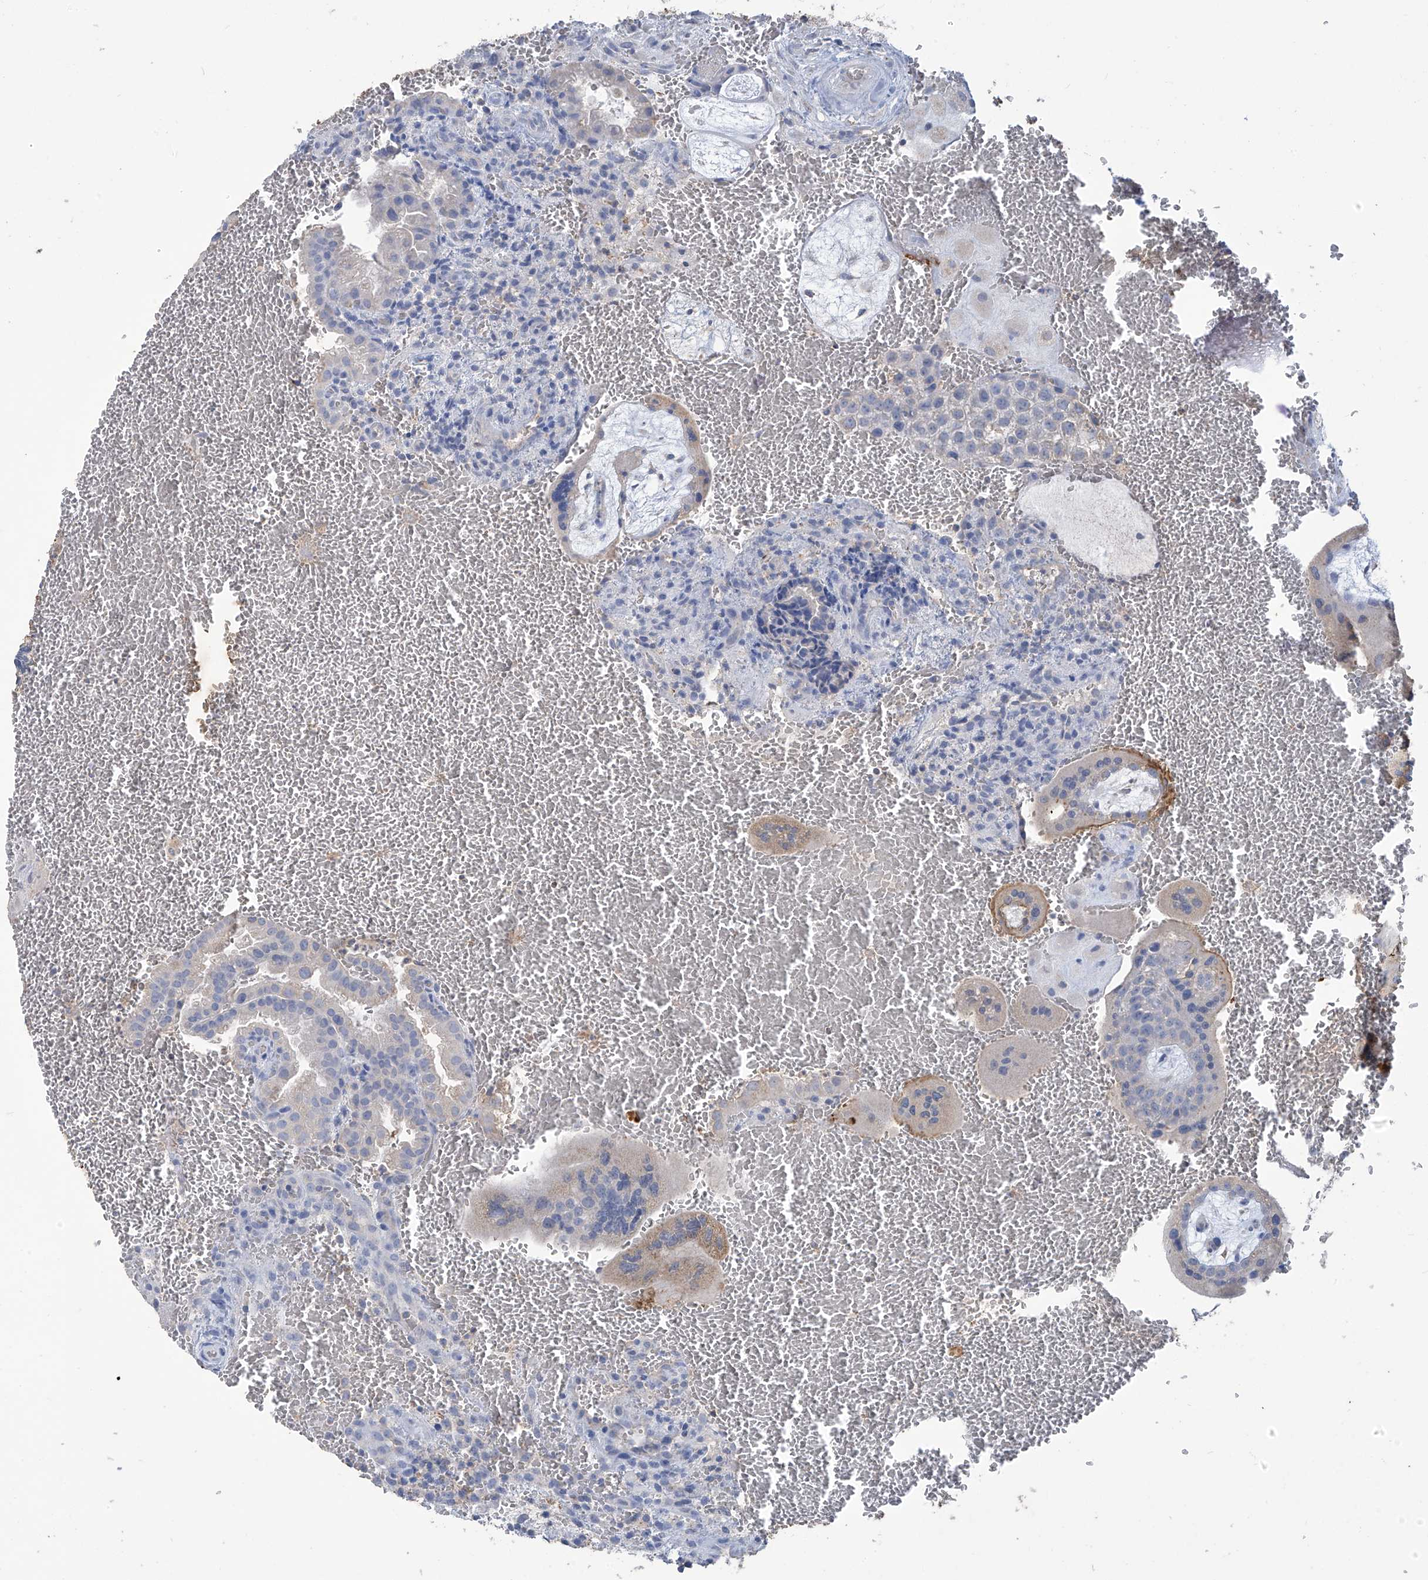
{"staining": {"intensity": "negative", "quantity": "none", "location": "none"}, "tissue": "placenta", "cell_type": "Decidual cells", "image_type": "normal", "snomed": [{"axis": "morphology", "description": "Normal tissue, NOS"}, {"axis": "topography", "description": "Placenta"}], "caption": "There is no significant staining in decidual cells of placenta. (DAB (3,3'-diaminobenzidine) IHC with hematoxylin counter stain).", "gene": "OGT", "patient": {"sex": "female", "age": 35}}